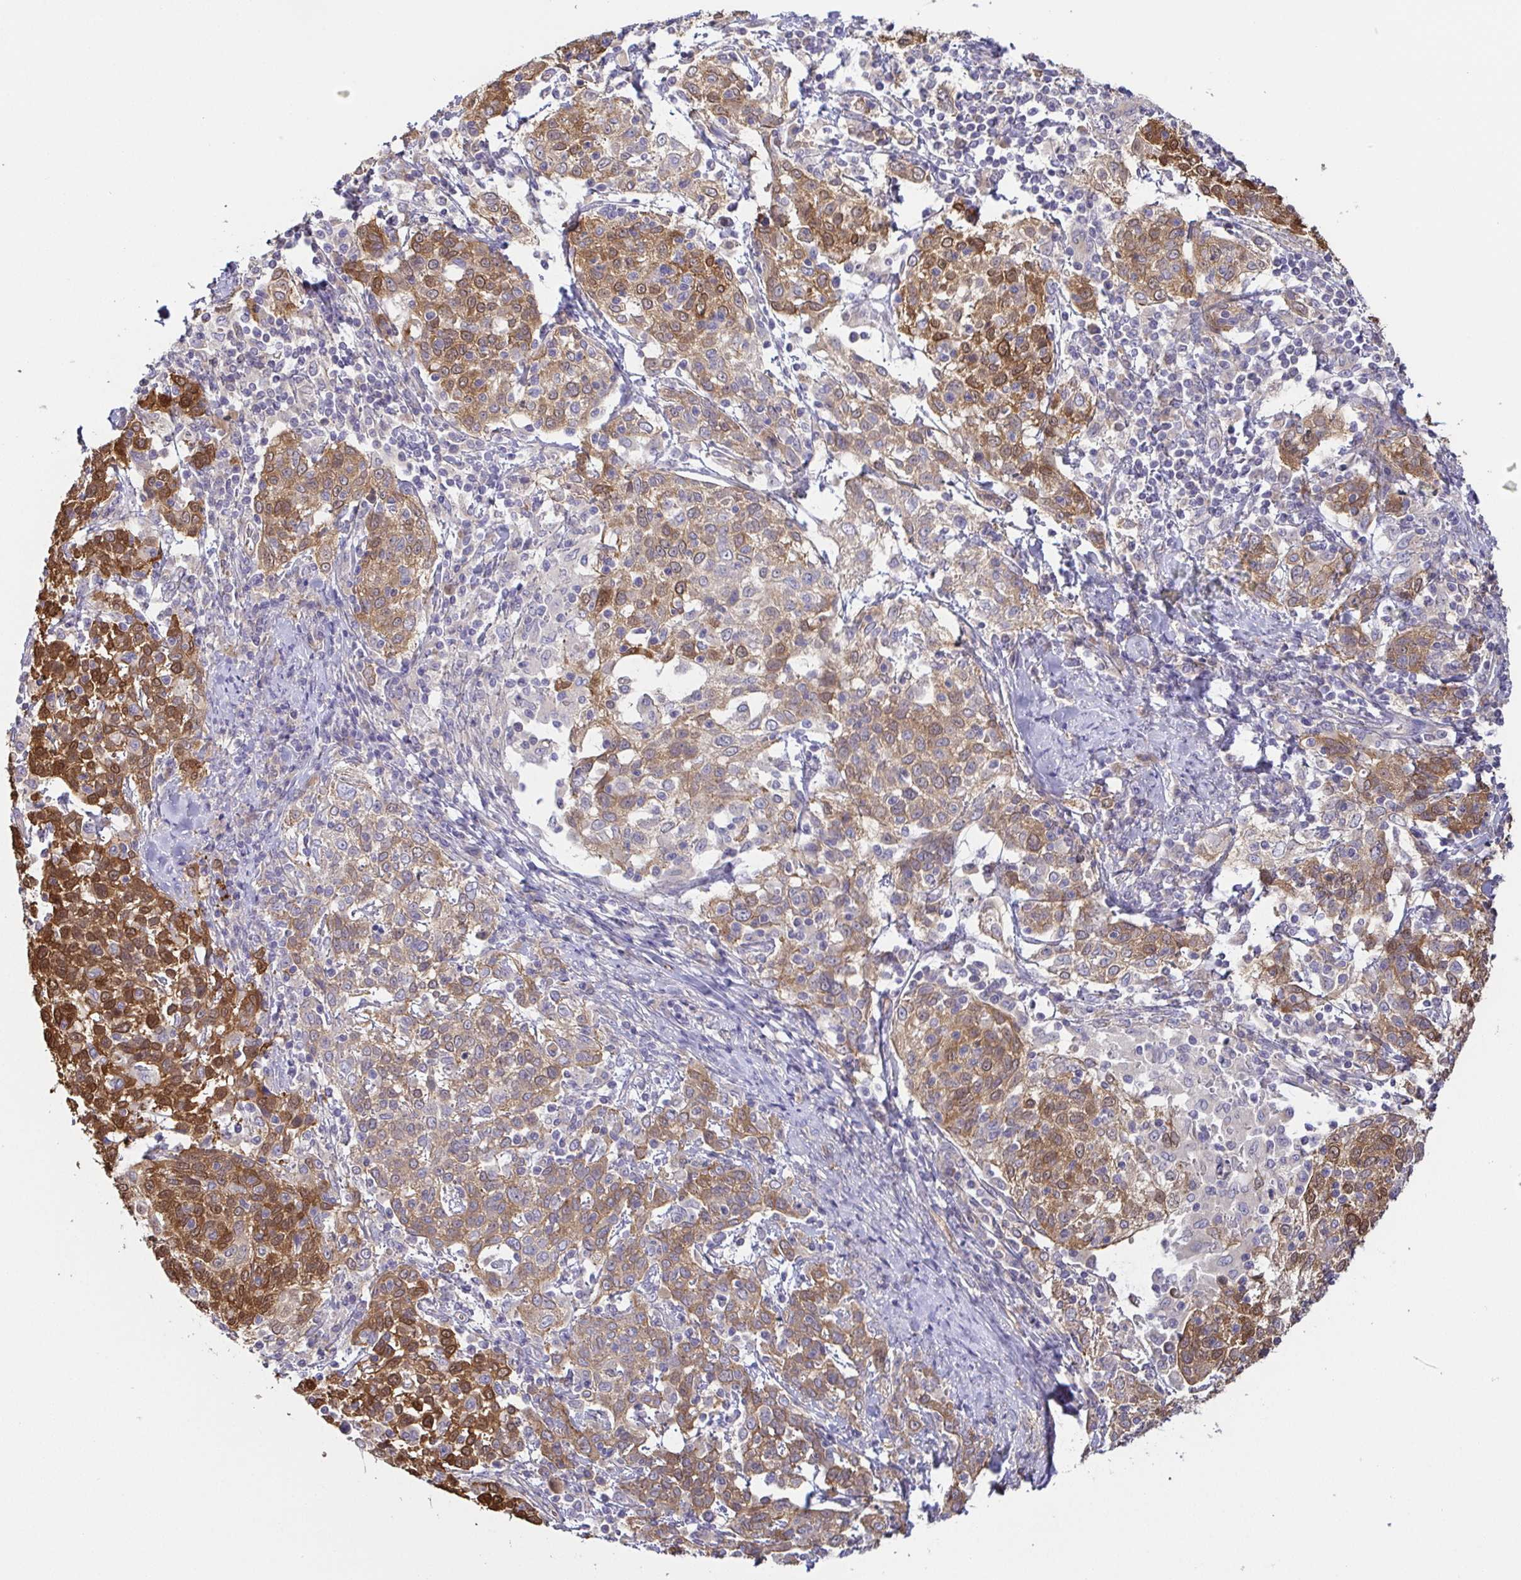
{"staining": {"intensity": "moderate", "quantity": ">75%", "location": "cytoplasmic/membranous,nuclear"}, "tissue": "cervical cancer", "cell_type": "Tumor cells", "image_type": "cancer", "snomed": [{"axis": "morphology", "description": "Squamous cell carcinoma, NOS"}, {"axis": "topography", "description": "Cervix"}], "caption": "This histopathology image shows IHC staining of human cervical squamous cell carcinoma, with medium moderate cytoplasmic/membranous and nuclear staining in approximately >75% of tumor cells.", "gene": "EIF3D", "patient": {"sex": "female", "age": 61}}